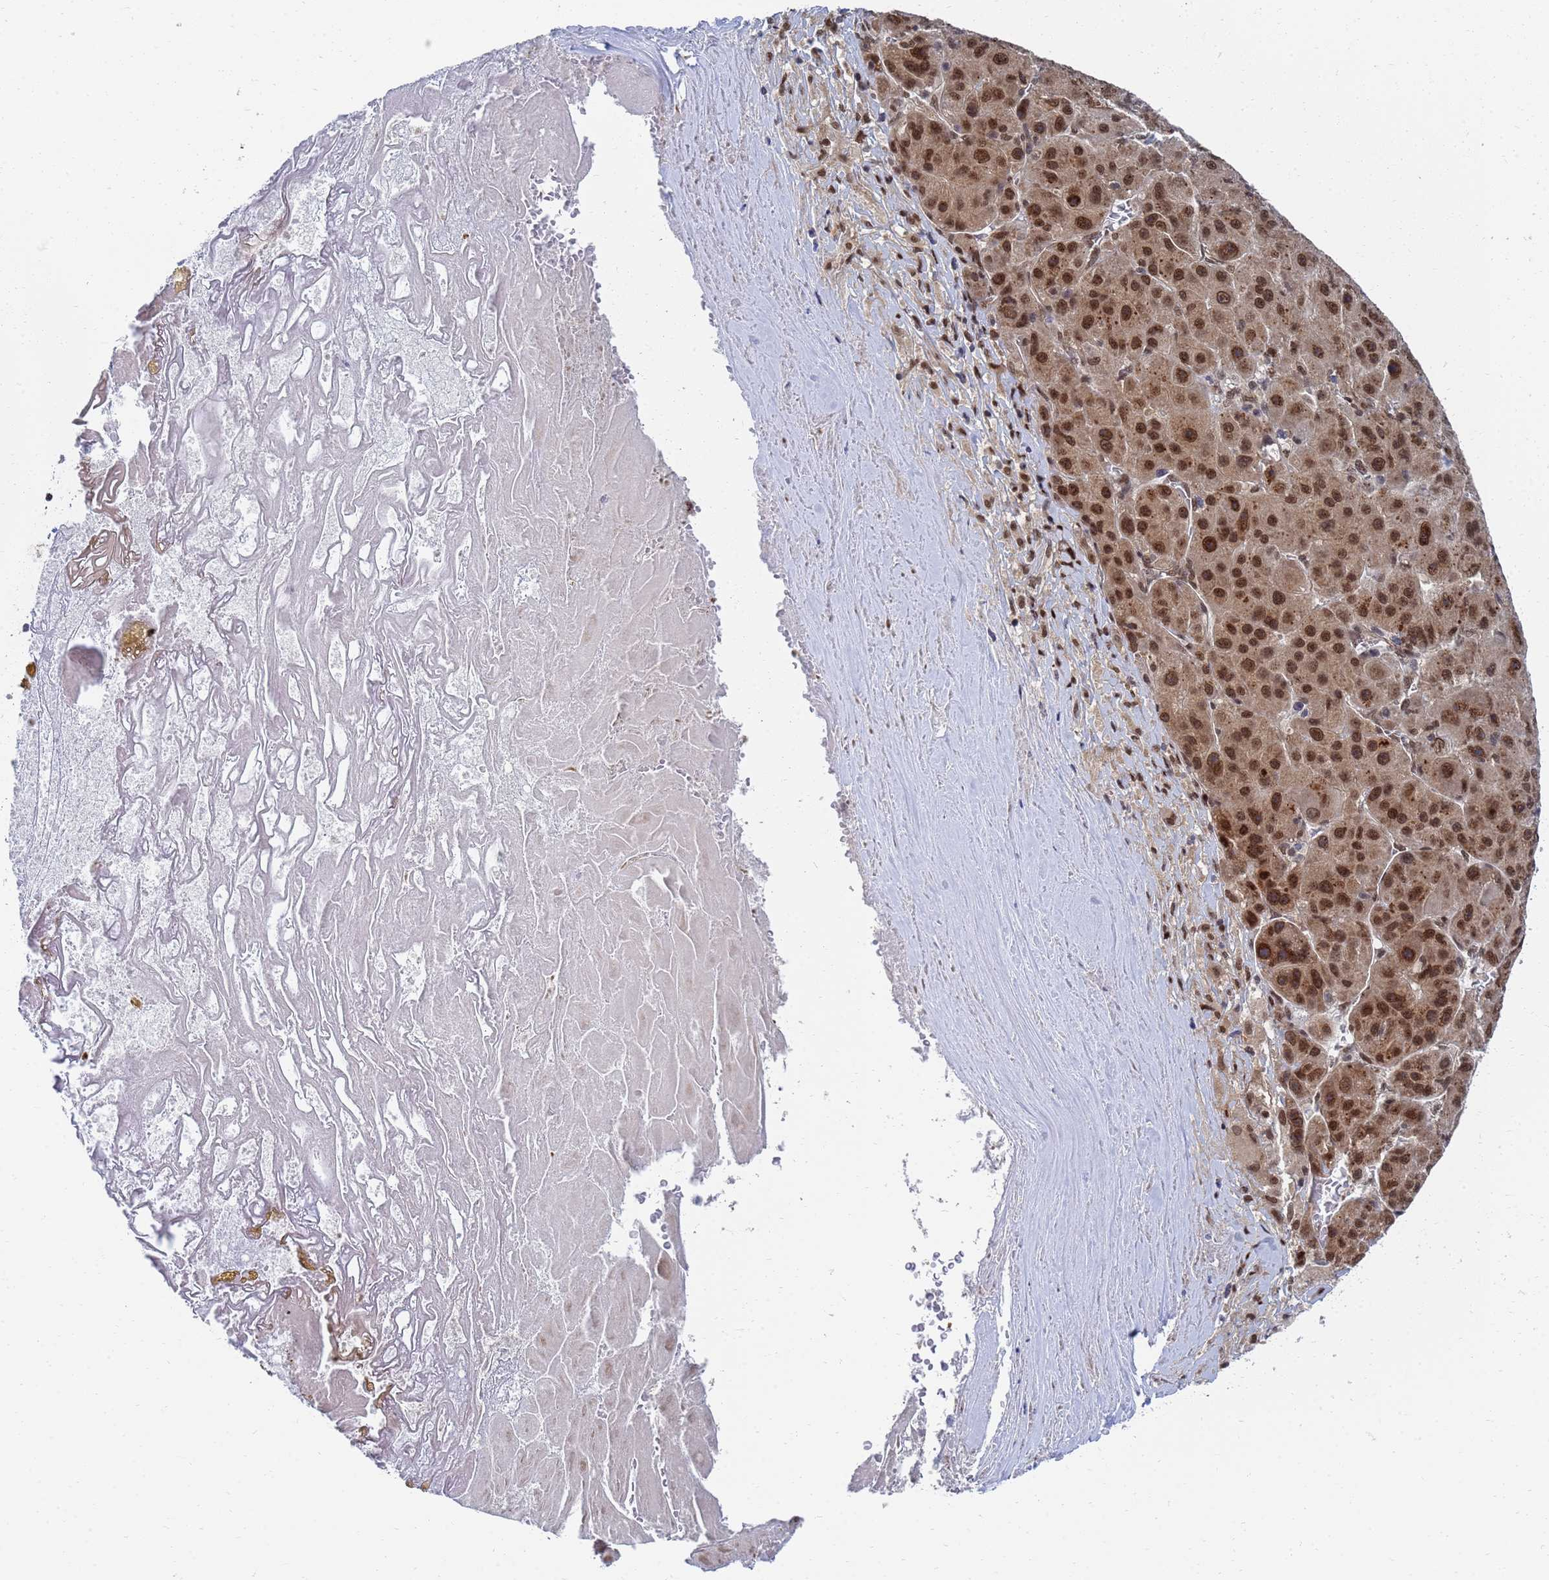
{"staining": {"intensity": "strong", "quantity": ">75%", "location": "nuclear"}, "tissue": "liver cancer", "cell_type": "Tumor cells", "image_type": "cancer", "snomed": [{"axis": "morphology", "description": "Carcinoma, Hepatocellular, NOS"}, {"axis": "topography", "description": "Liver"}], "caption": "About >75% of tumor cells in human liver cancer exhibit strong nuclear protein expression as visualized by brown immunohistochemical staining.", "gene": "AP5Z1", "patient": {"sex": "male", "age": 76}}